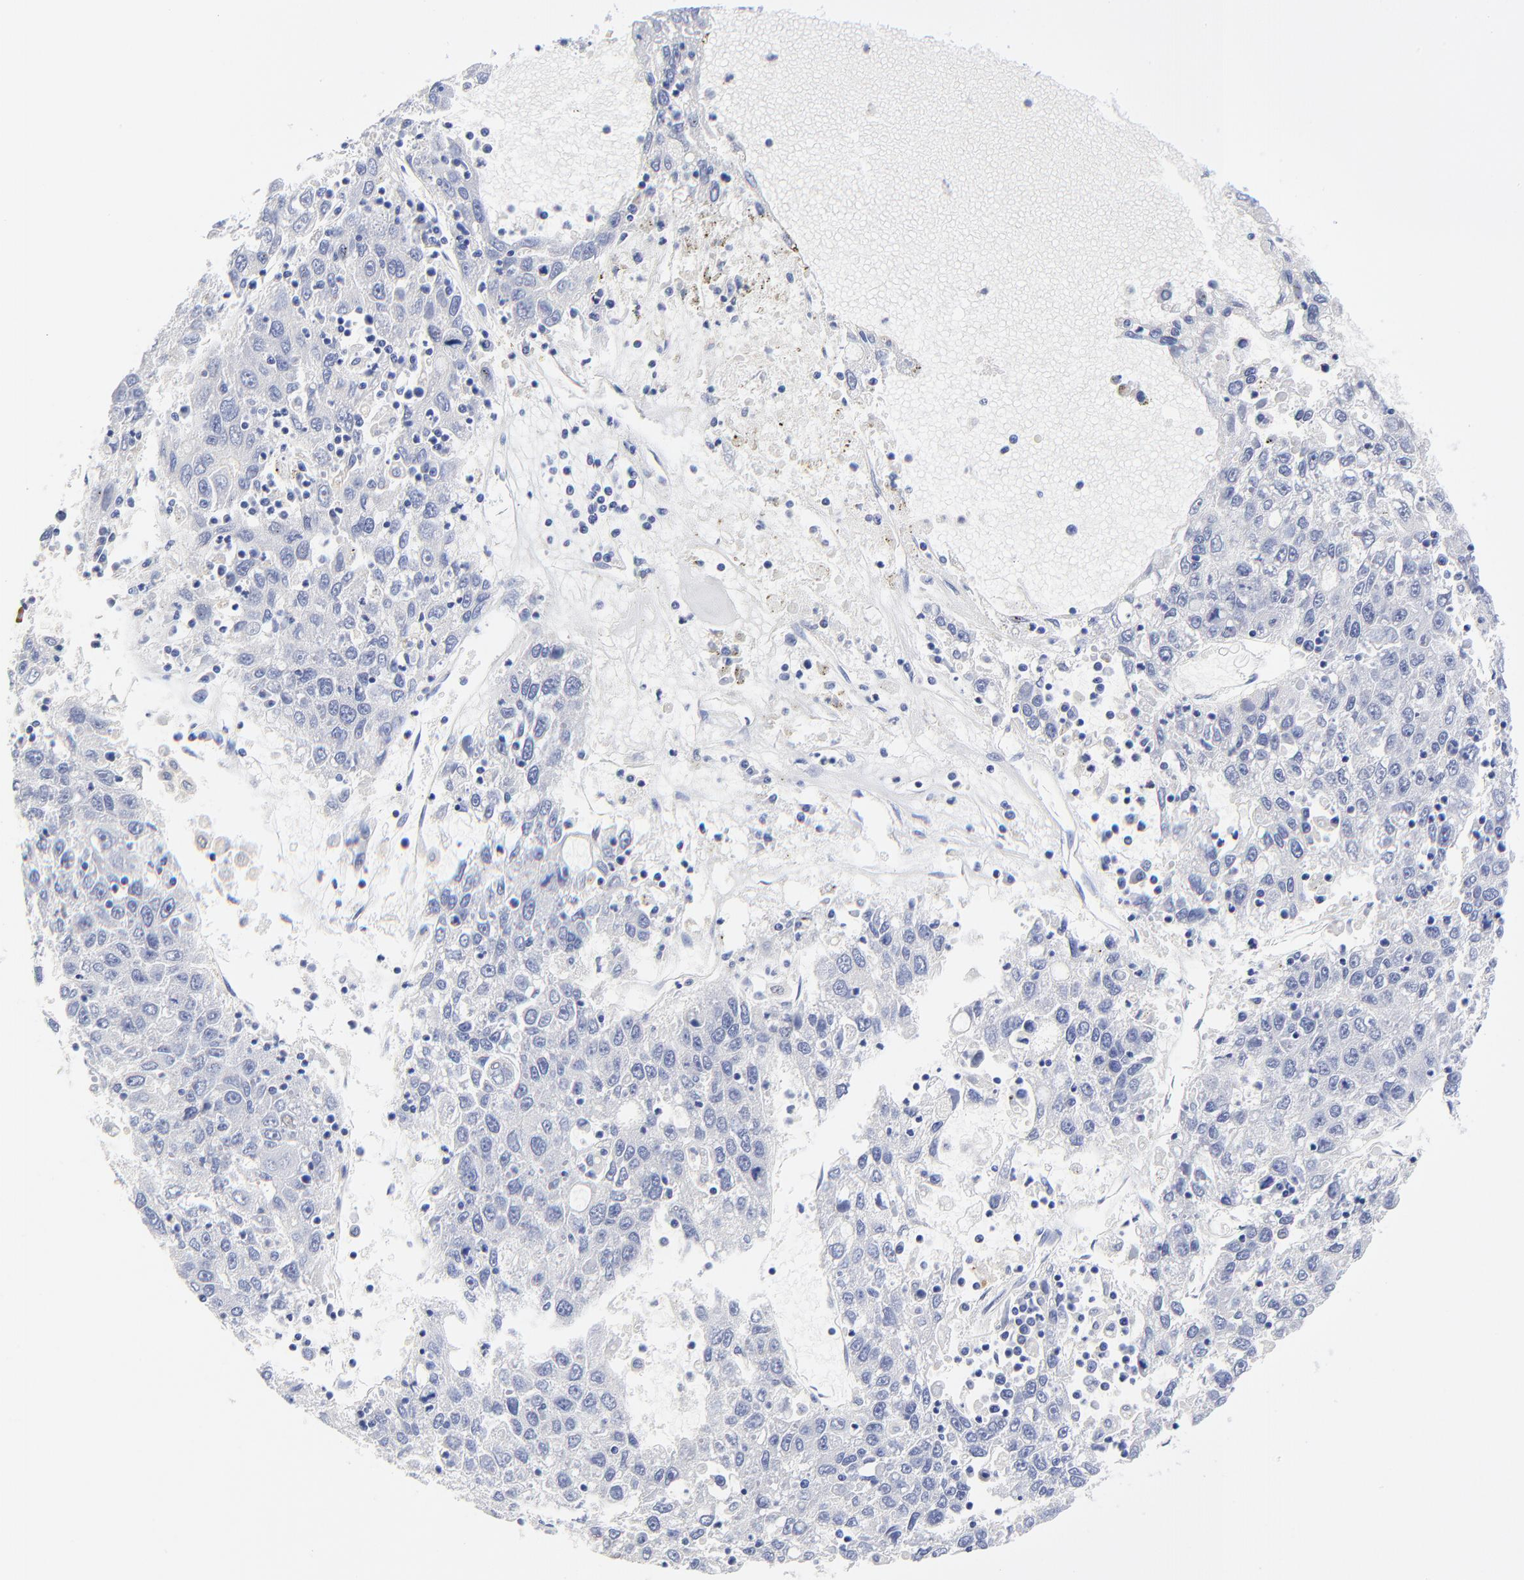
{"staining": {"intensity": "negative", "quantity": "none", "location": "none"}, "tissue": "liver cancer", "cell_type": "Tumor cells", "image_type": "cancer", "snomed": [{"axis": "morphology", "description": "Carcinoma, Hepatocellular, NOS"}, {"axis": "topography", "description": "Liver"}], "caption": "Tumor cells are negative for protein expression in human hepatocellular carcinoma (liver).", "gene": "SULT4A1", "patient": {"sex": "male", "age": 49}}